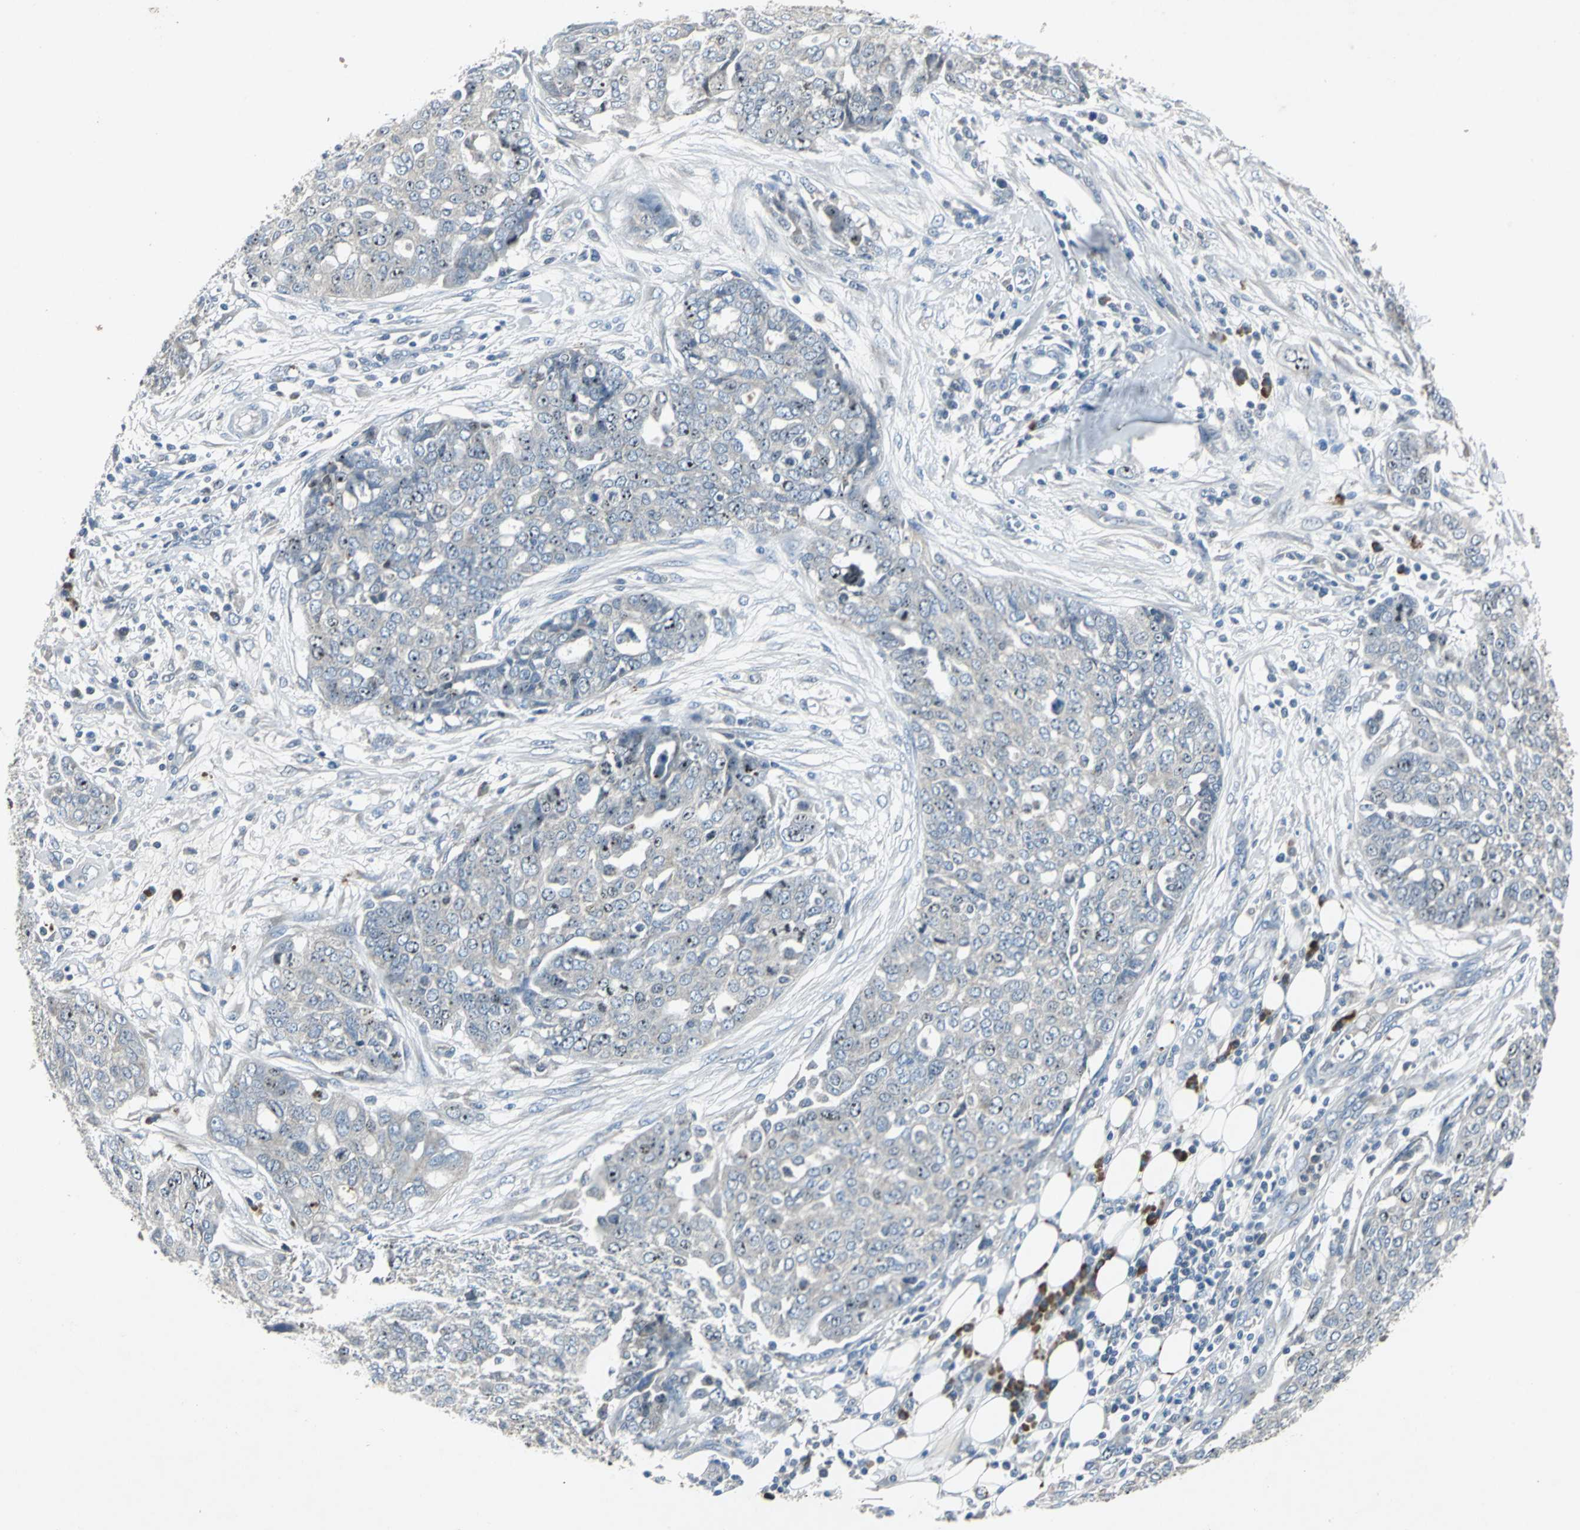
{"staining": {"intensity": "moderate", "quantity": "25%-75%", "location": "nuclear"}, "tissue": "ovarian cancer", "cell_type": "Tumor cells", "image_type": "cancer", "snomed": [{"axis": "morphology", "description": "Cystadenocarcinoma, serous, NOS"}, {"axis": "topography", "description": "Soft tissue"}, {"axis": "topography", "description": "Ovary"}], "caption": "Ovarian cancer was stained to show a protein in brown. There is medium levels of moderate nuclear staining in approximately 25%-75% of tumor cells.", "gene": "SLC2A13", "patient": {"sex": "female", "age": 57}}